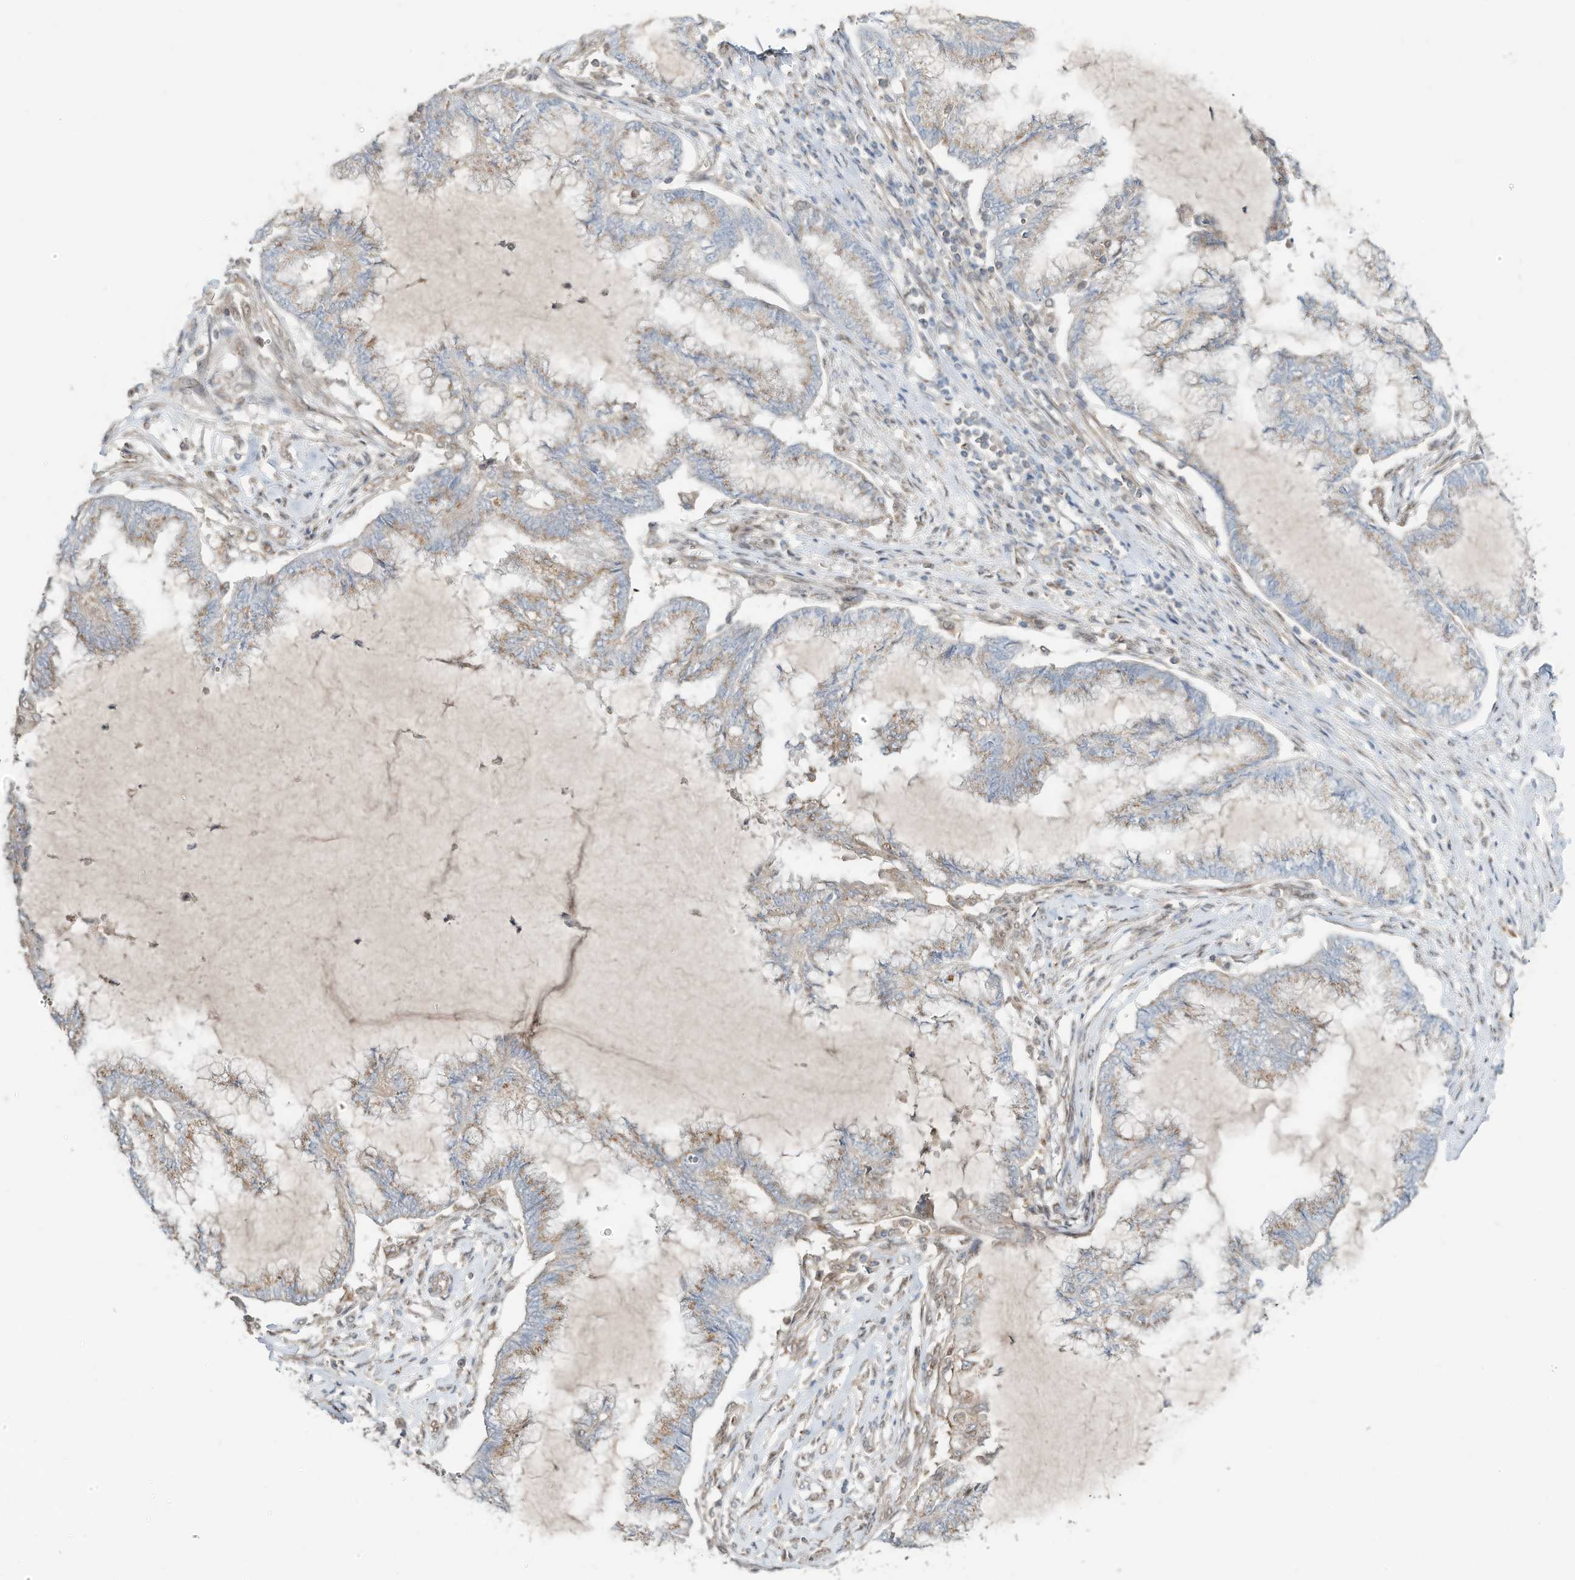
{"staining": {"intensity": "moderate", "quantity": "25%-75%", "location": "cytoplasmic/membranous"}, "tissue": "endometrial cancer", "cell_type": "Tumor cells", "image_type": "cancer", "snomed": [{"axis": "morphology", "description": "Adenocarcinoma, NOS"}, {"axis": "topography", "description": "Endometrium"}], "caption": "Endometrial cancer (adenocarcinoma) stained with immunohistochemistry shows moderate cytoplasmic/membranous positivity in approximately 25%-75% of tumor cells.", "gene": "CUX1", "patient": {"sex": "female", "age": 86}}